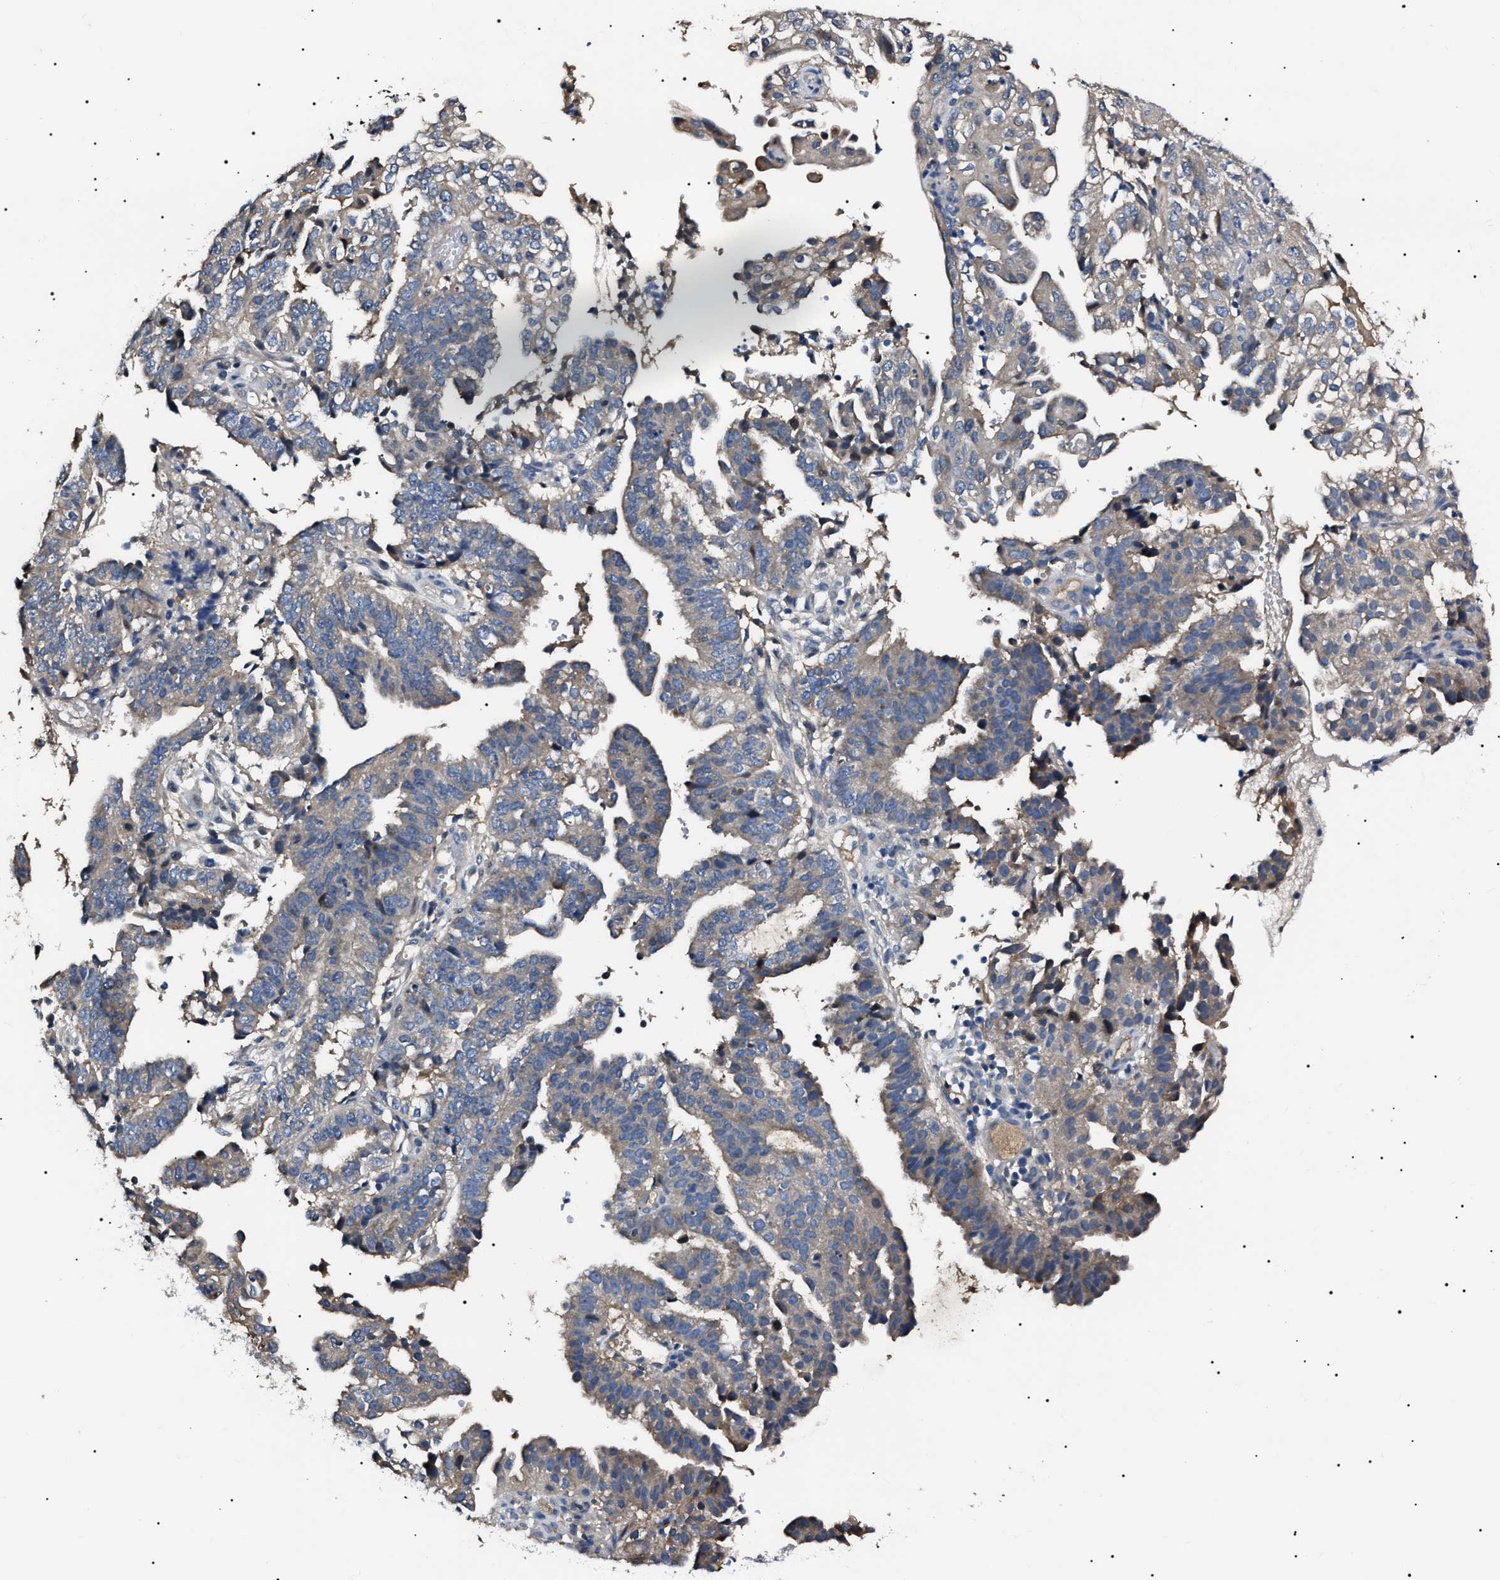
{"staining": {"intensity": "negative", "quantity": "none", "location": "none"}, "tissue": "endometrial cancer", "cell_type": "Tumor cells", "image_type": "cancer", "snomed": [{"axis": "morphology", "description": "Adenocarcinoma, NOS"}, {"axis": "topography", "description": "Endometrium"}], "caption": "This is an immunohistochemistry (IHC) micrograph of endometrial adenocarcinoma. There is no staining in tumor cells.", "gene": "IFT81", "patient": {"sex": "female", "age": 51}}